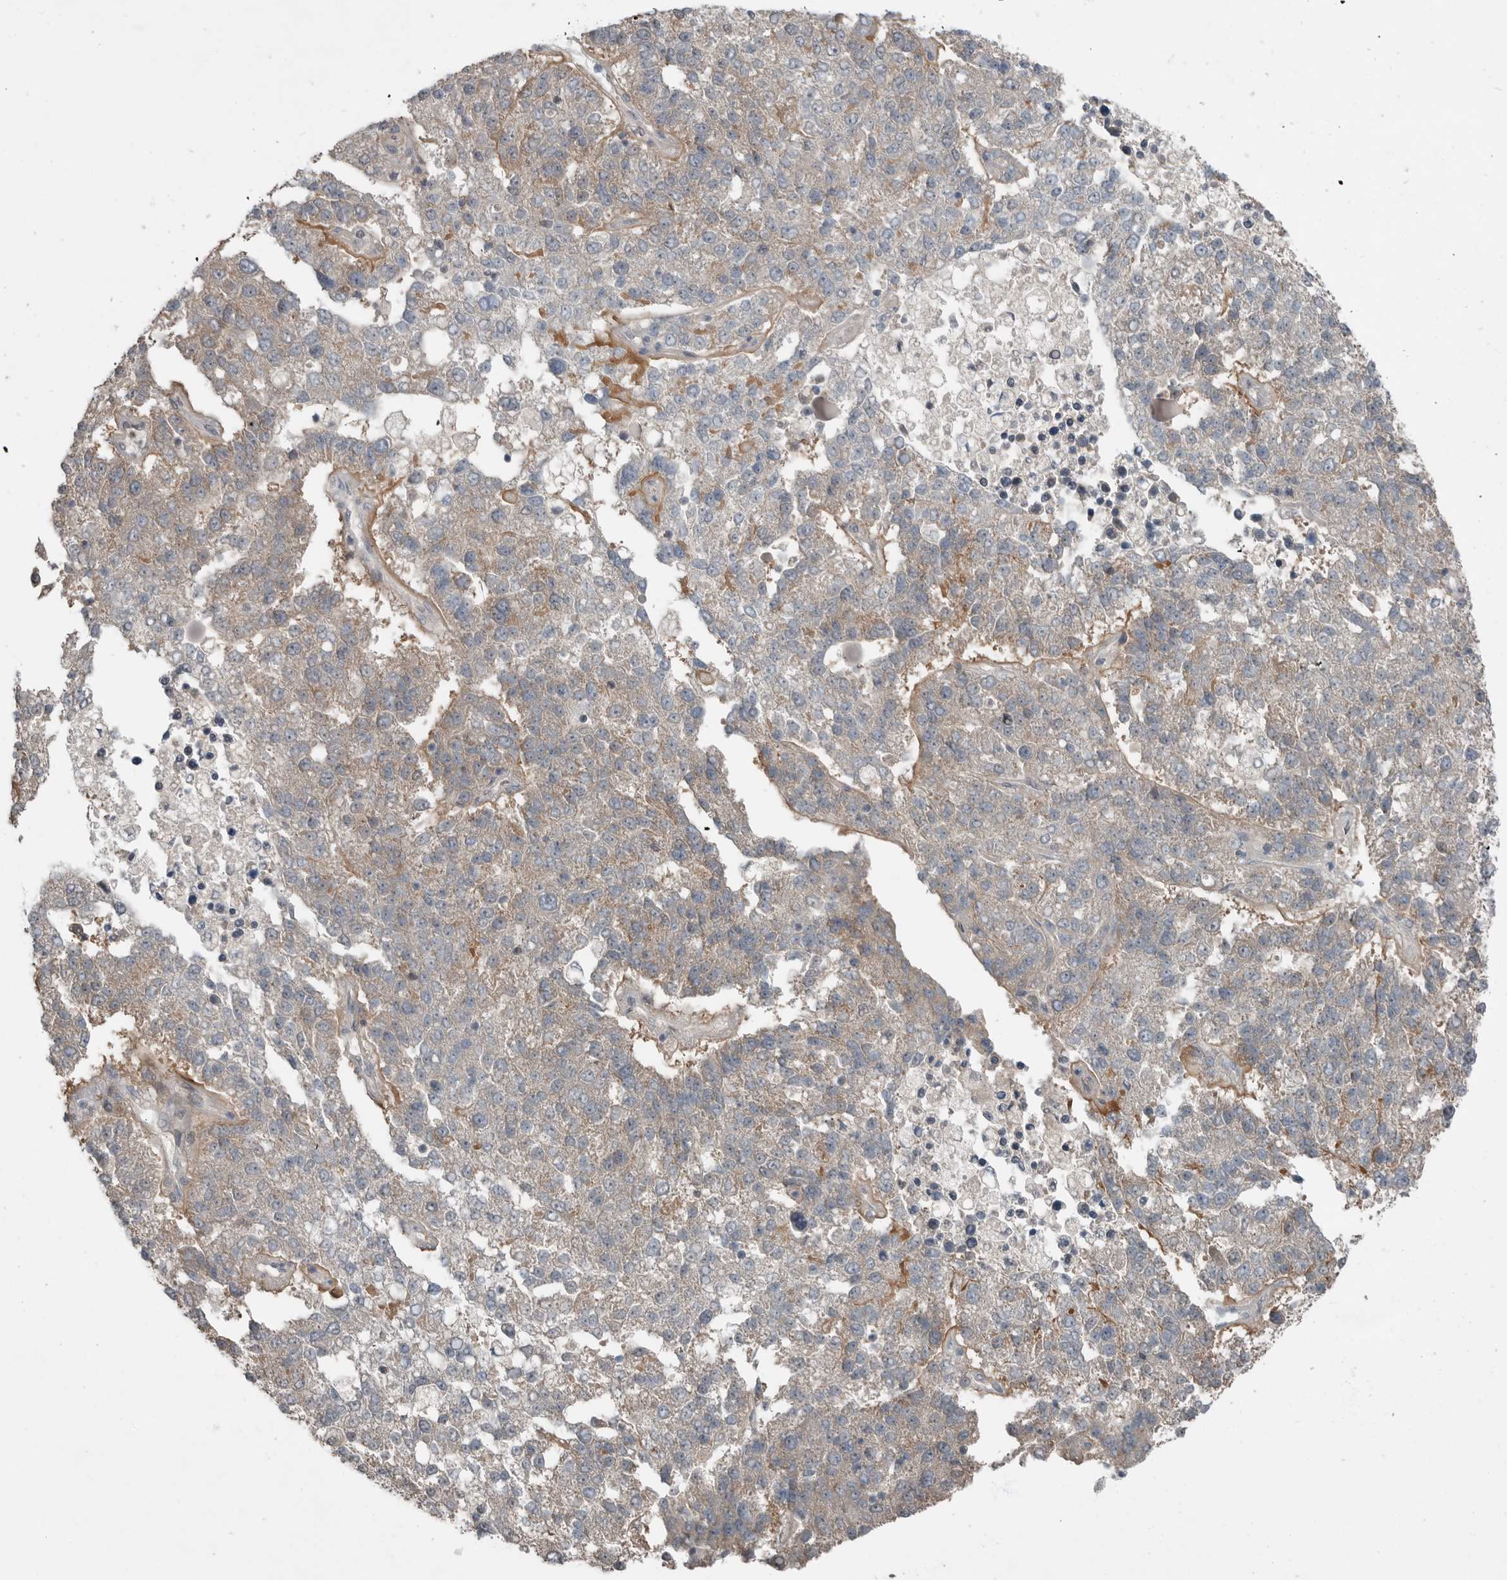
{"staining": {"intensity": "negative", "quantity": "none", "location": "none"}, "tissue": "pancreatic cancer", "cell_type": "Tumor cells", "image_type": "cancer", "snomed": [{"axis": "morphology", "description": "Adenocarcinoma, NOS"}, {"axis": "topography", "description": "Pancreas"}], "caption": "Tumor cells are negative for protein expression in human pancreatic adenocarcinoma.", "gene": "MFAP3L", "patient": {"sex": "female", "age": 61}}